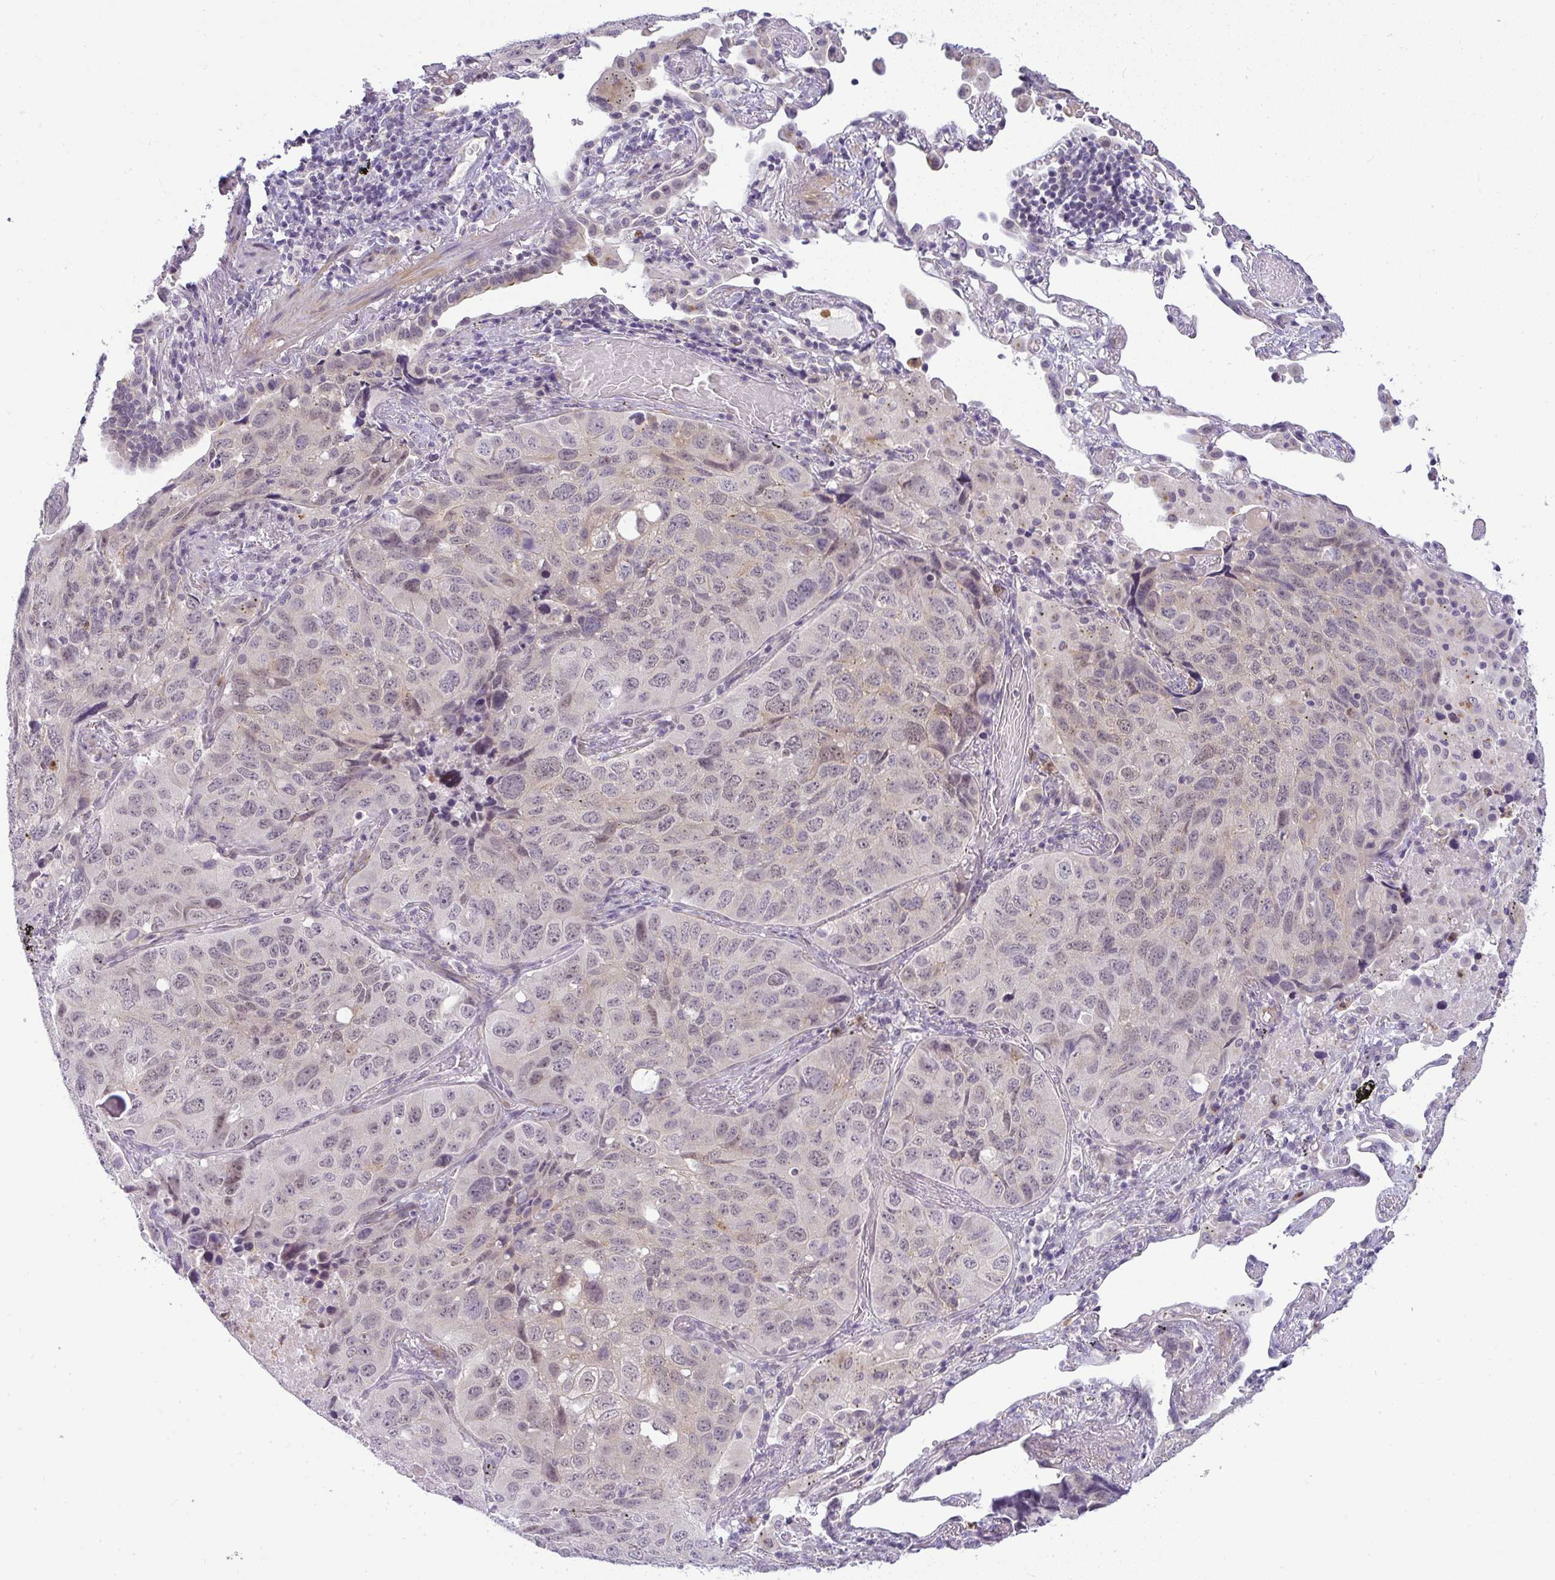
{"staining": {"intensity": "weak", "quantity": "25%-75%", "location": "nuclear"}, "tissue": "lung cancer", "cell_type": "Tumor cells", "image_type": "cancer", "snomed": [{"axis": "morphology", "description": "Squamous cell carcinoma, NOS"}, {"axis": "topography", "description": "Lung"}], "caption": "DAB (3,3'-diaminobenzidine) immunohistochemical staining of squamous cell carcinoma (lung) reveals weak nuclear protein positivity in about 25%-75% of tumor cells.", "gene": "DZIP1", "patient": {"sex": "male", "age": 60}}